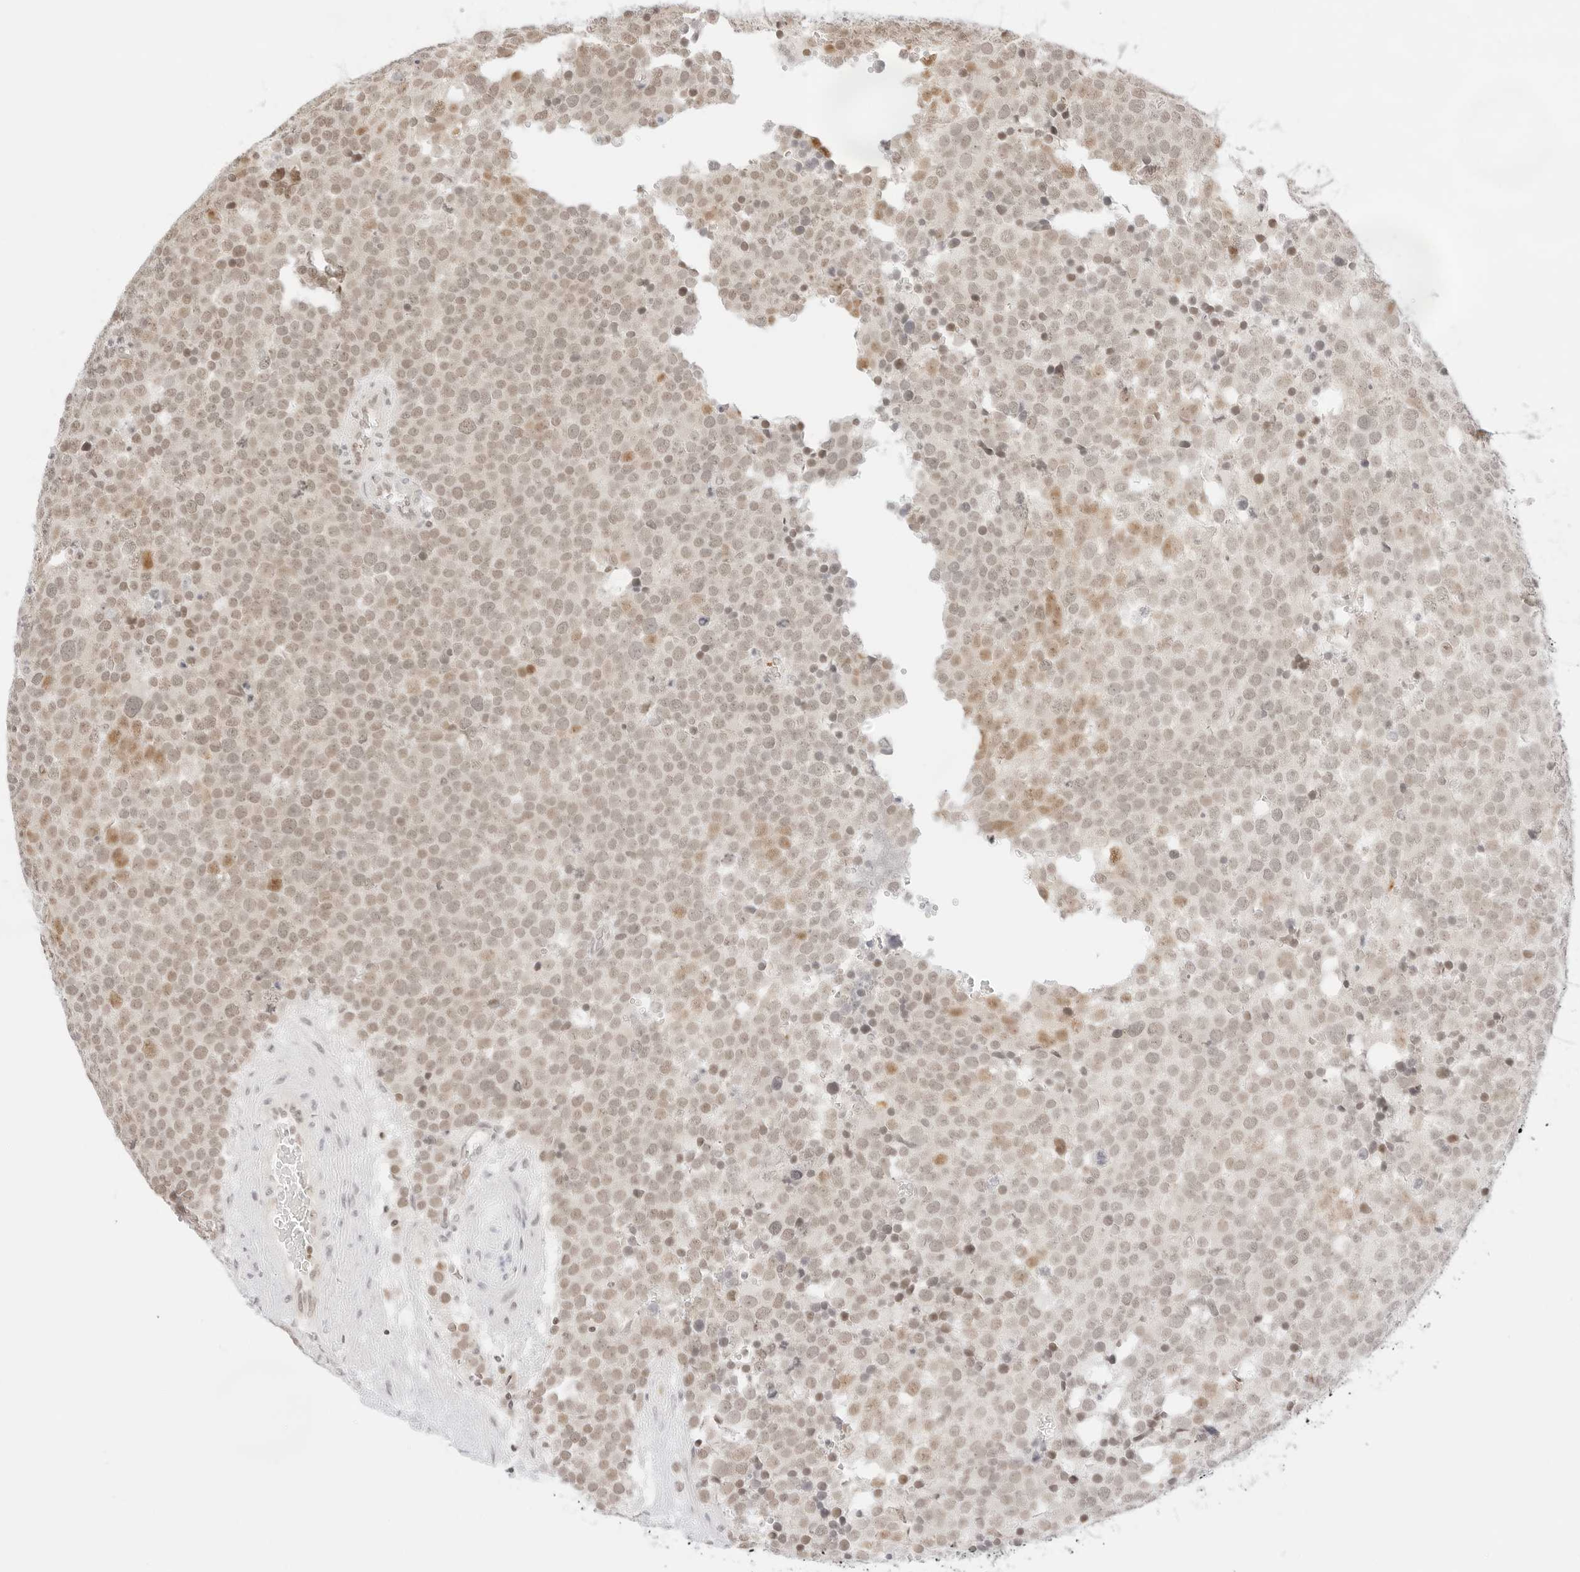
{"staining": {"intensity": "moderate", "quantity": "<25%", "location": "nuclear"}, "tissue": "testis cancer", "cell_type": "Tumor cells", "image_type": "cancer", "snomed": [{"axis": "morphology", "description": "Seminoma, NOS"}, {"axis": "topography", "description": "Testis"}], "caption": "Immunohistochemistry image of neoplastic tissue: human testis cancer stained using immunohistochemistry (IHC) demonstrates low levels of moderate protein expression localized specifically in the nuclear of tumor cells, appearing as a nuclear brown color.", "gene": "GNAS", "patient": {"sex": "male", "age": 71}}